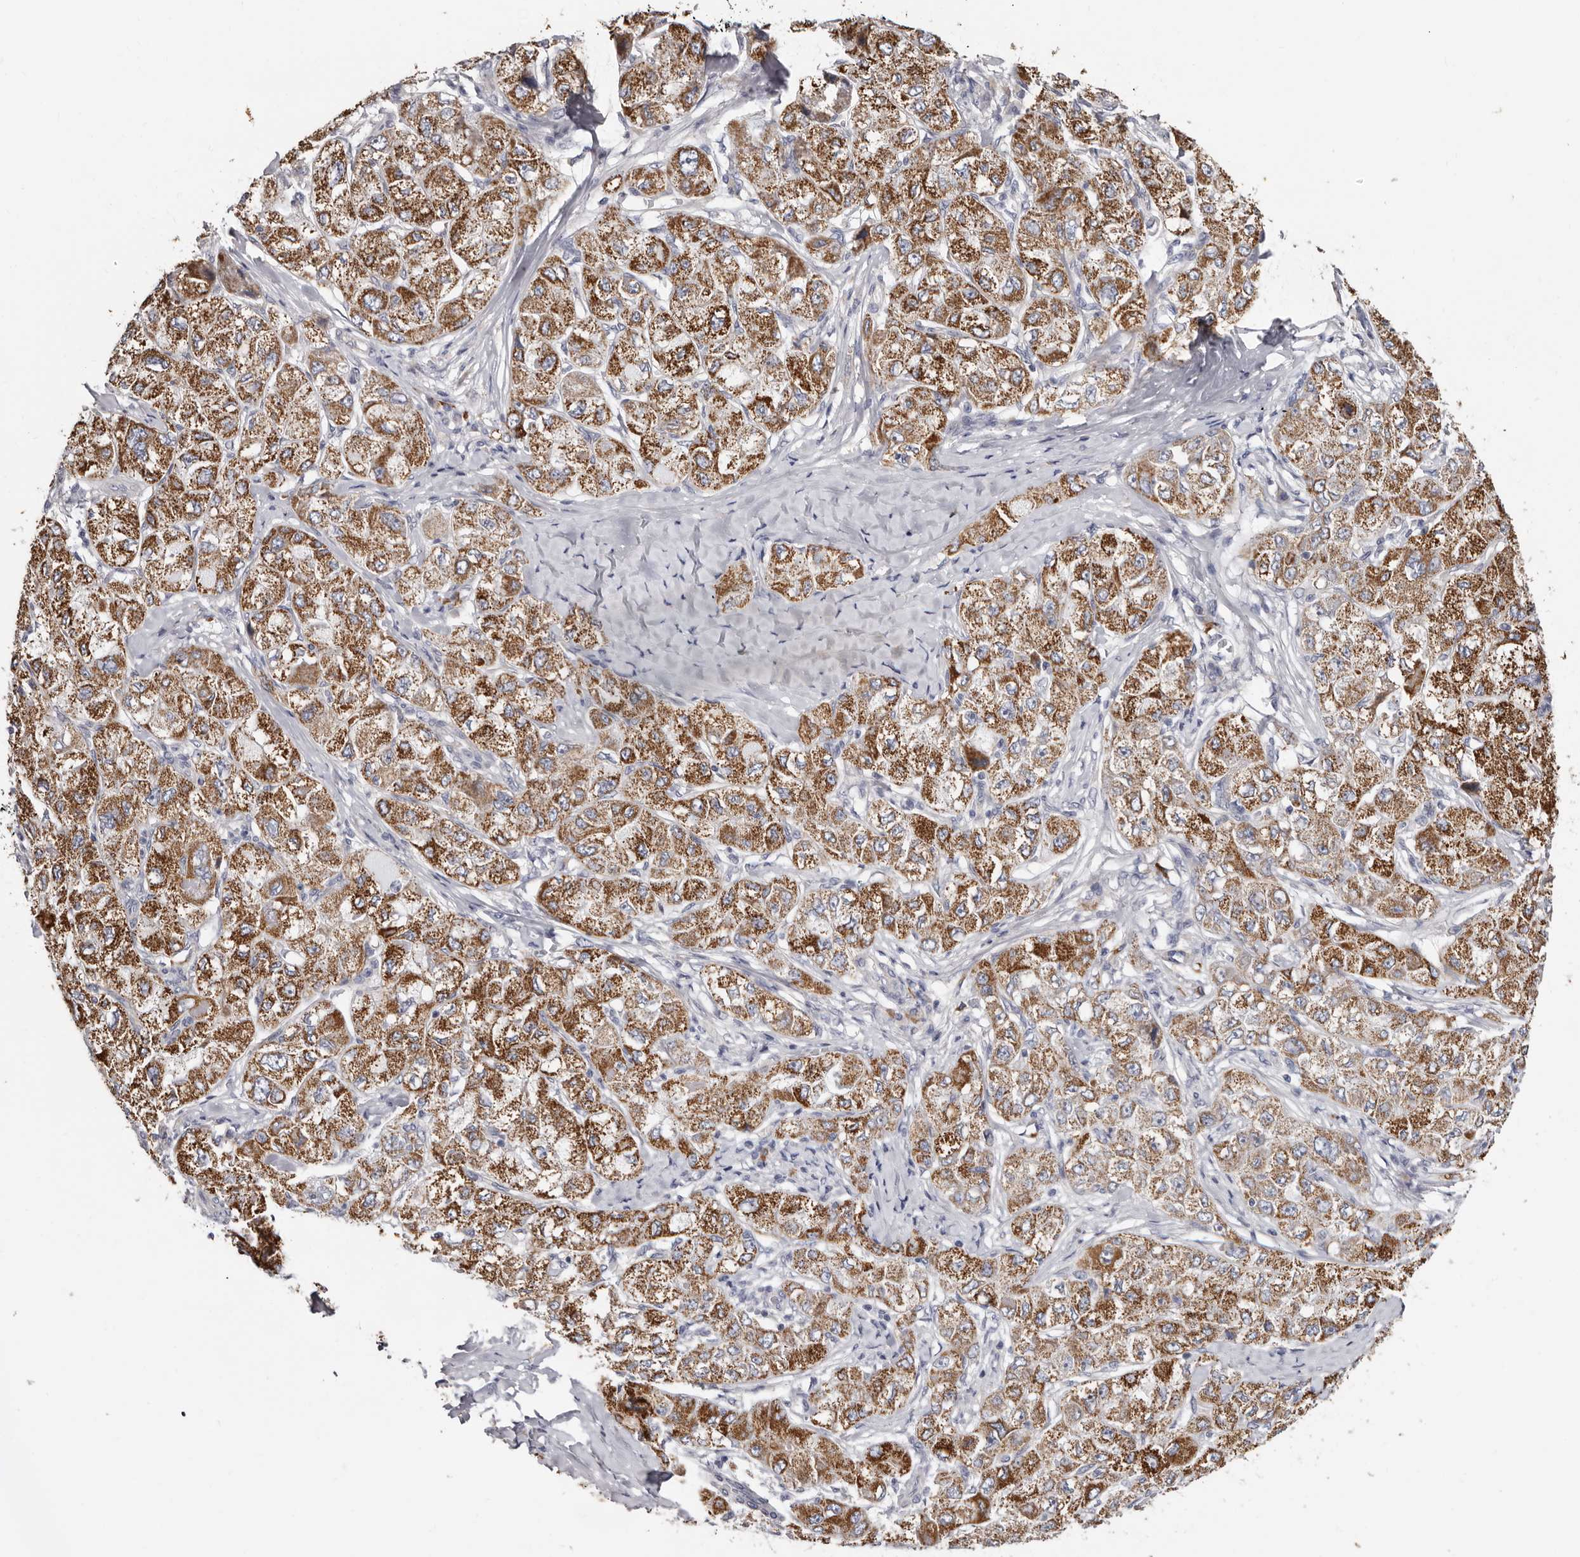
{"staining": {"intensity": "strong", "quantity": "25%-75%", "location": "cytoplasmic/membranous"}, "tissue": "liver cancer", "cell_type": "Tumor cells", "image_type": "cancer", "snomed": [{"axis": "morphology", "description": "Carcinoma, Hepatocellular, NOS"}, {"axis": "topography", "description": "Liver"}], "caption": "There is high levels of strong cytoplasmic/membranous expression in tumor cells of liver hepatocellular carcinoma, as demonstrated by immunohistochemical staining (brown color).", "gene": "SPTA1", "patient": {"sex": "male", "age": 80}}